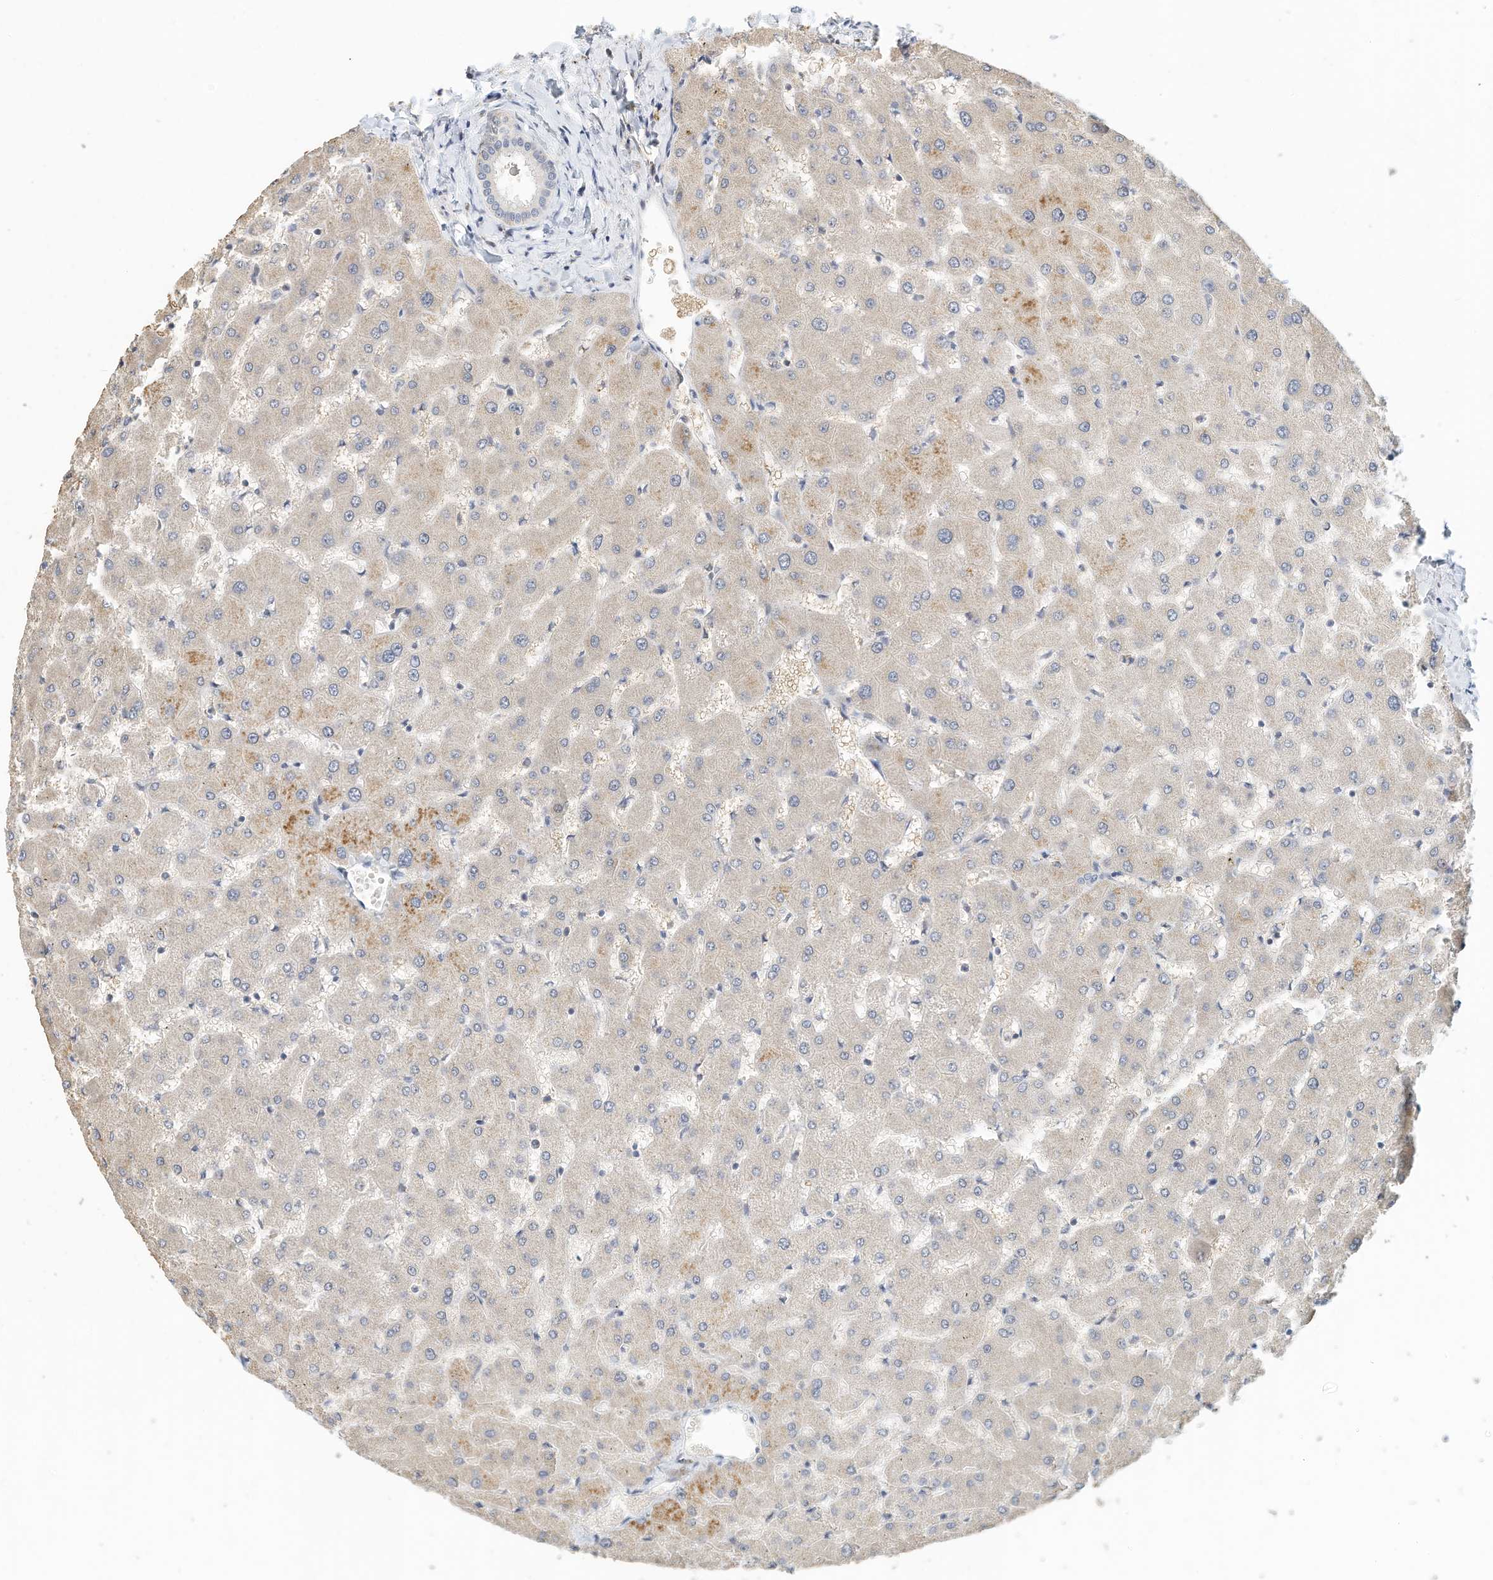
{"staining": {"intensity": "negative", "quantity": "none", "location": "none"}, "tissue": "liver", "cell_type": "Cholangiocytes", "image_type": "normal", "snomed": [{"axis": "morphology", "description": "Normal tissue, NOS"}, {"axis": "topography", "description": "Liver"}], "caption": "Immunohistochemistry (IHC) of unremarkable human liver shows no positivity in cholangiocytes.", "gene": "MICAL1", "patient": {"sex": "female", "age": 63}}